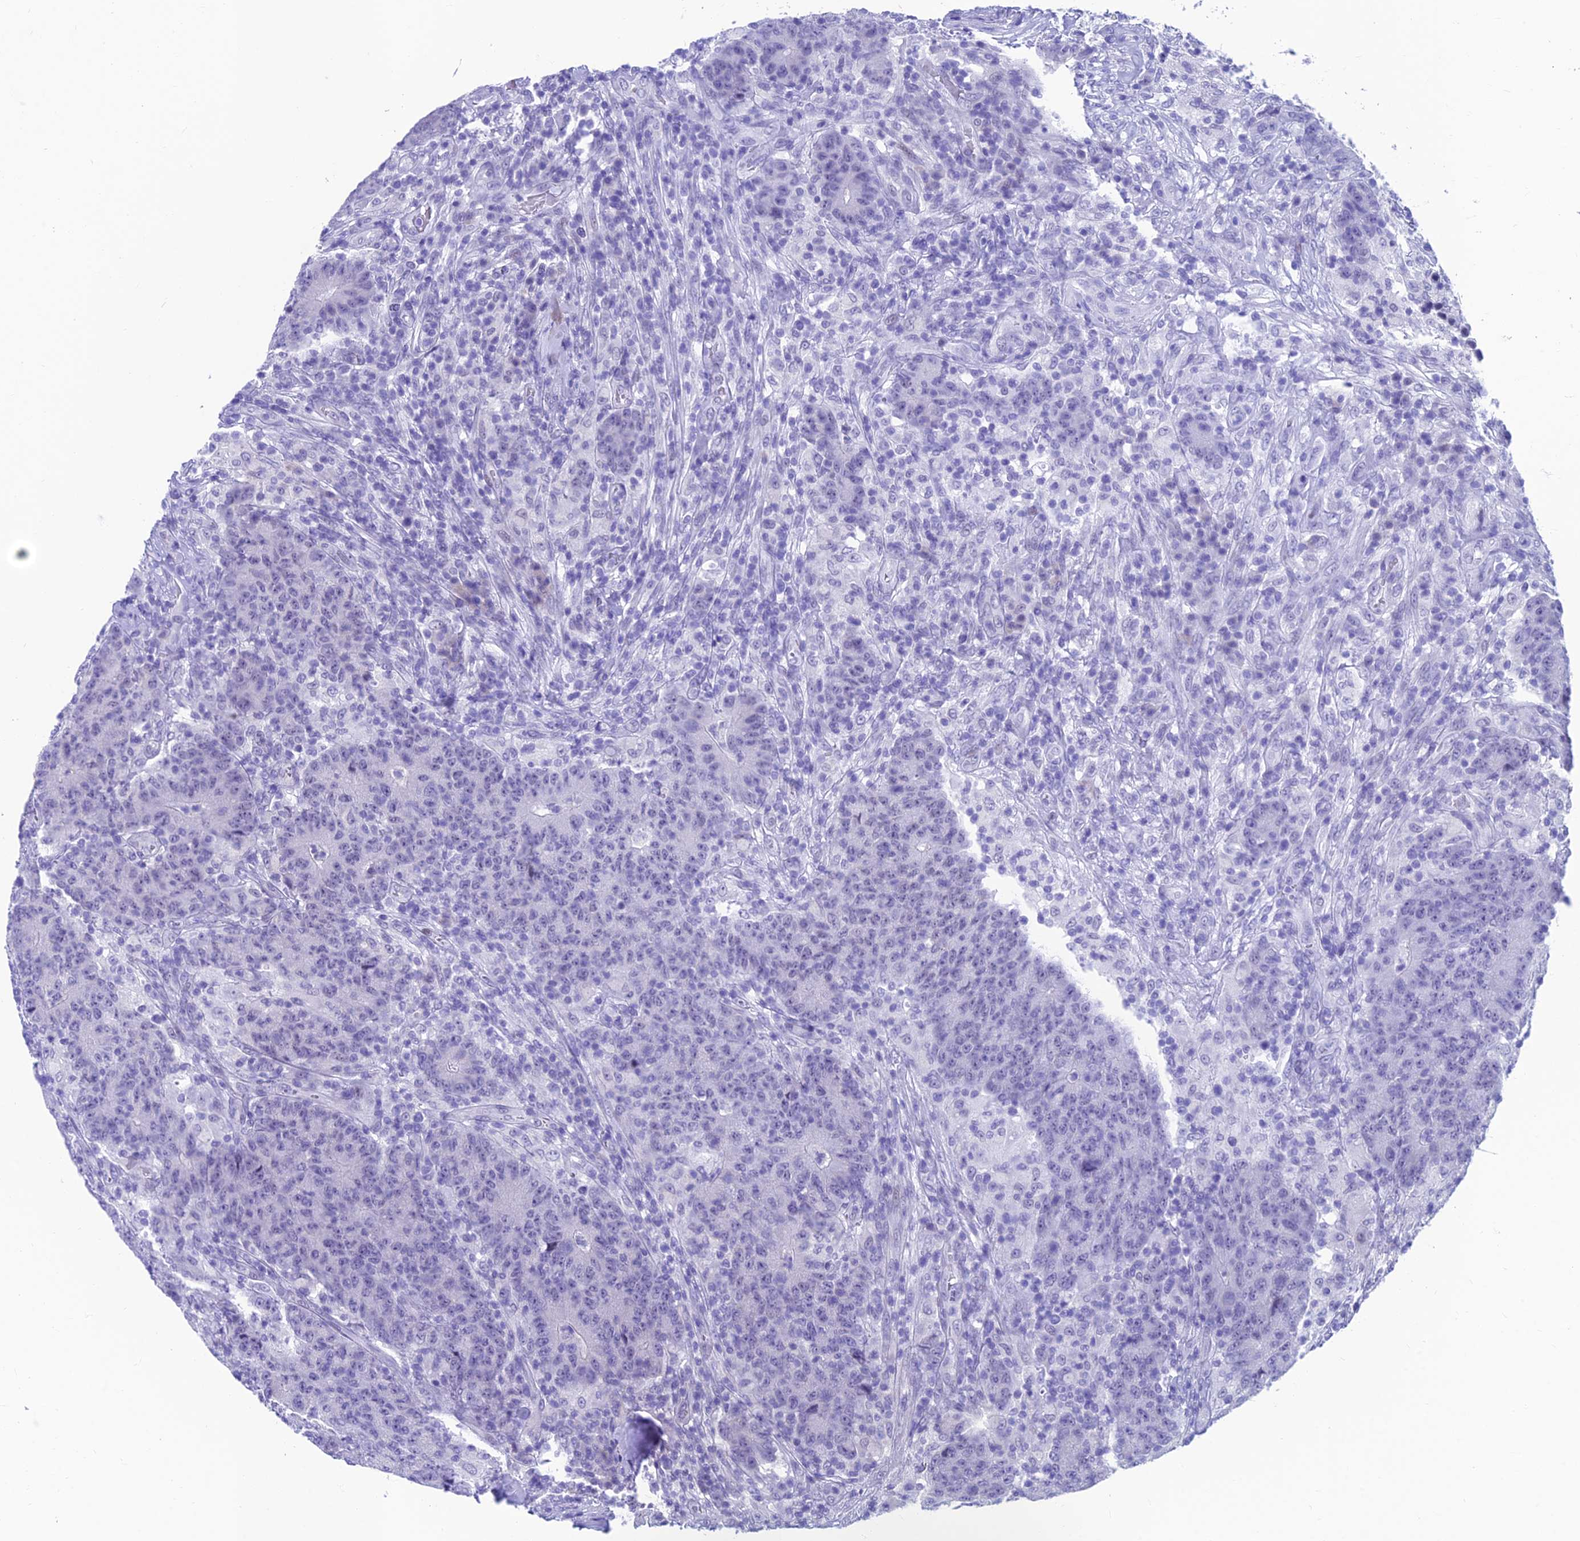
{"staining": {"intensity": "negative", "quantity": "none", "location": "none"}, "tissue": "colorectal cancer", "cell_type": "Tumor cells", "image_type": "cancer", "snomed": [{"axis": "morphology", "description": "Adenocarcinoma, NOS"}, {"axis": "topography", "description": "Colon"}], "caption": "Histopathology image shows no significant protein staining in tumor cells of colorectal cancer (adenocarcinoma).", "gene": "KIAA1191", "patient": {"sex": "female", "age": 75}}